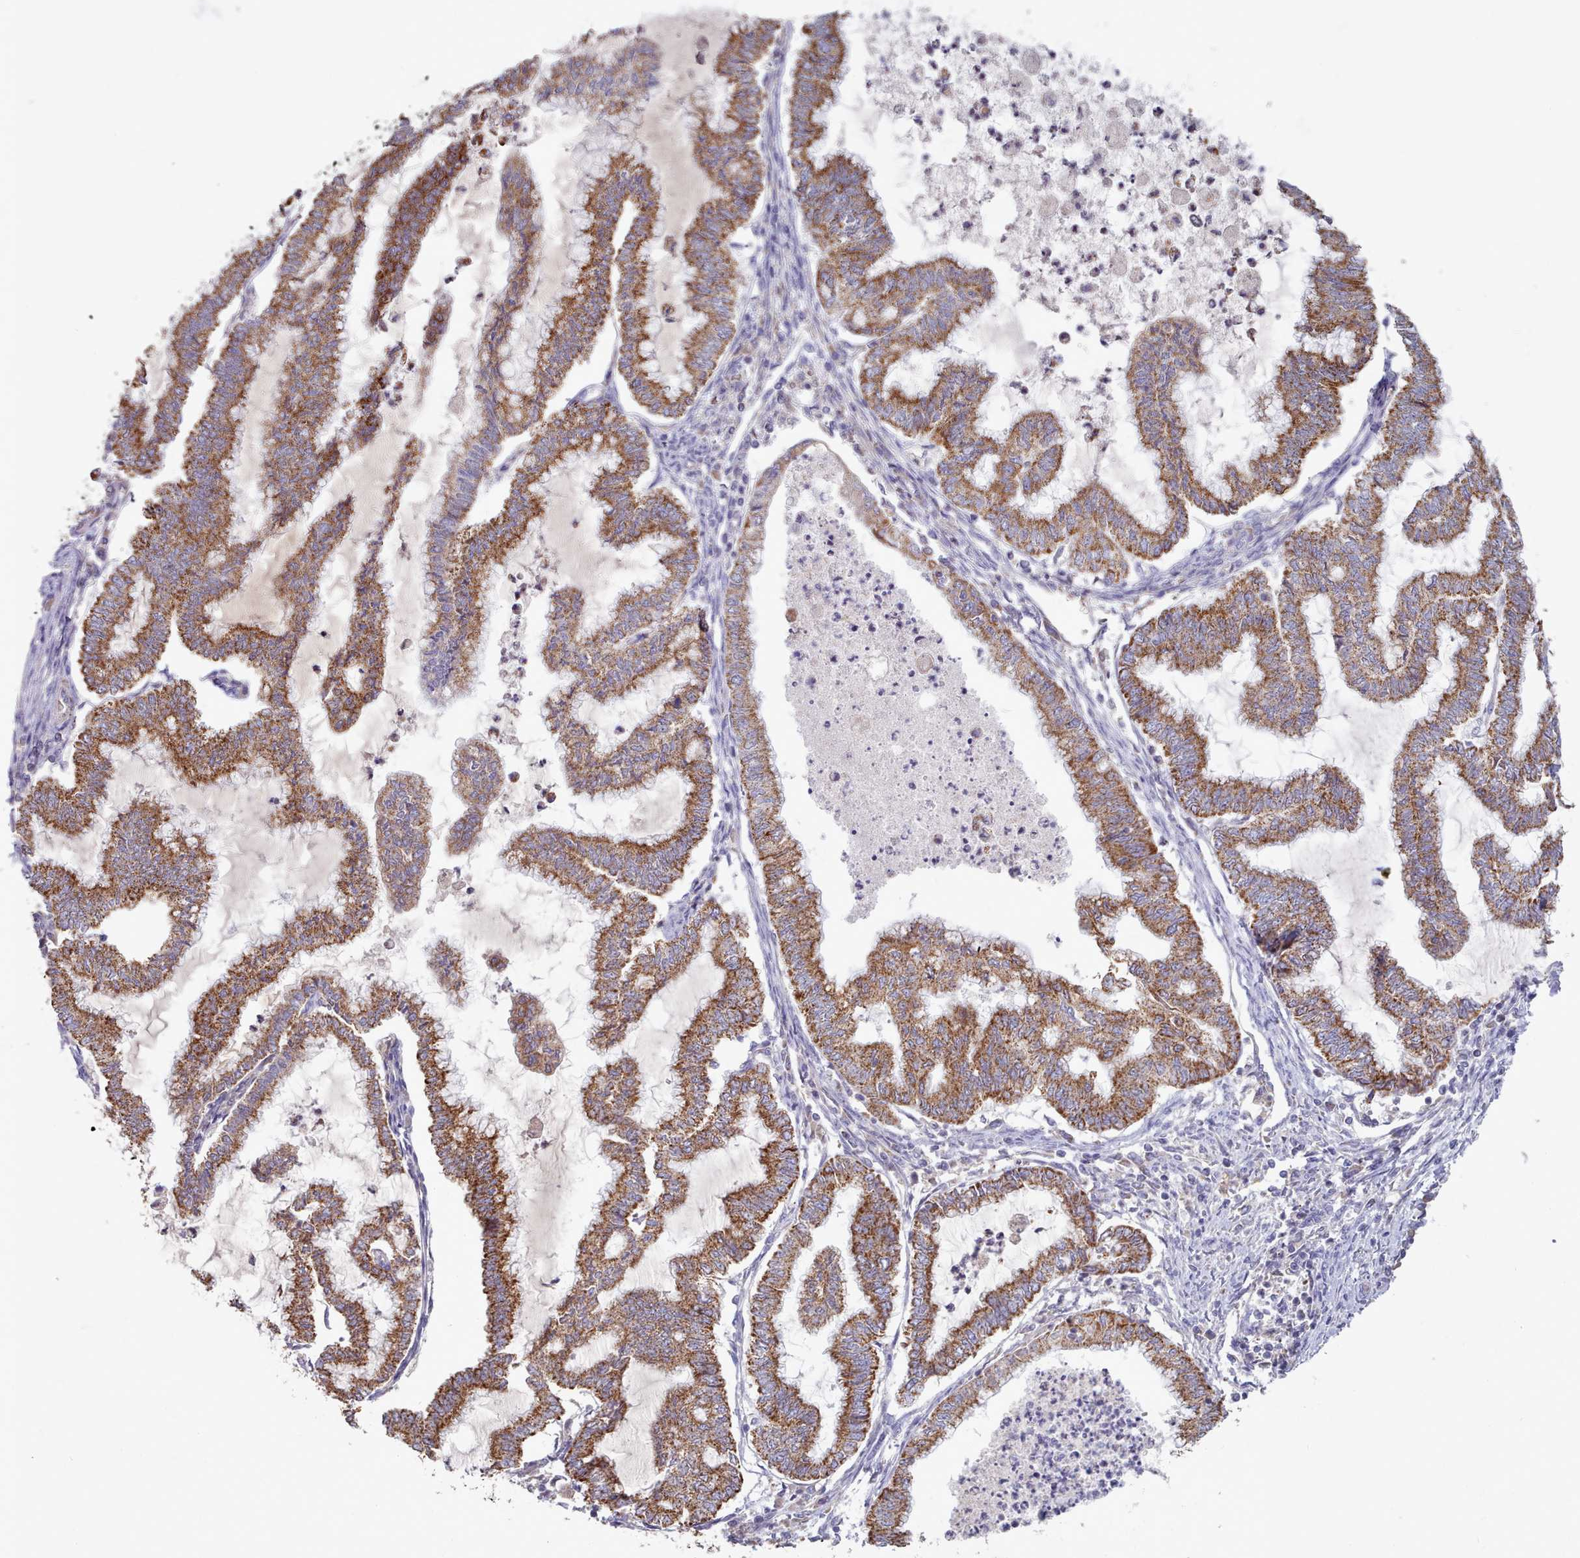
{"staining": {"intensity": "strong", "quantity": ">75%", "location": "cytoplasmic/membranous"}, "tissue": "endometrial cancer", "cell_type": "Tumor cells", "image_type": "cancer", "snomed": [{"axis": "morphology", "description": "Adenocarcinoma, NOS"}, {"axis": "topography", "description": "Endometrium"}], "caption": "High-magnification brightfield microscopy of endometrial adenocarcinoma stained with DAB (brown) and counterstained with hematoxylin (blue). tumor cells exhibit strong cytoplasmic/membranous positivity is seen in approximately>75% of cells. The protein of interest is stained brown, and the nuclei are stained in blue (DAB IHC with brightfield microscopy, high magnification).", "gene": "HSDL2", "patient": {"sex": "female", "age": 79}}